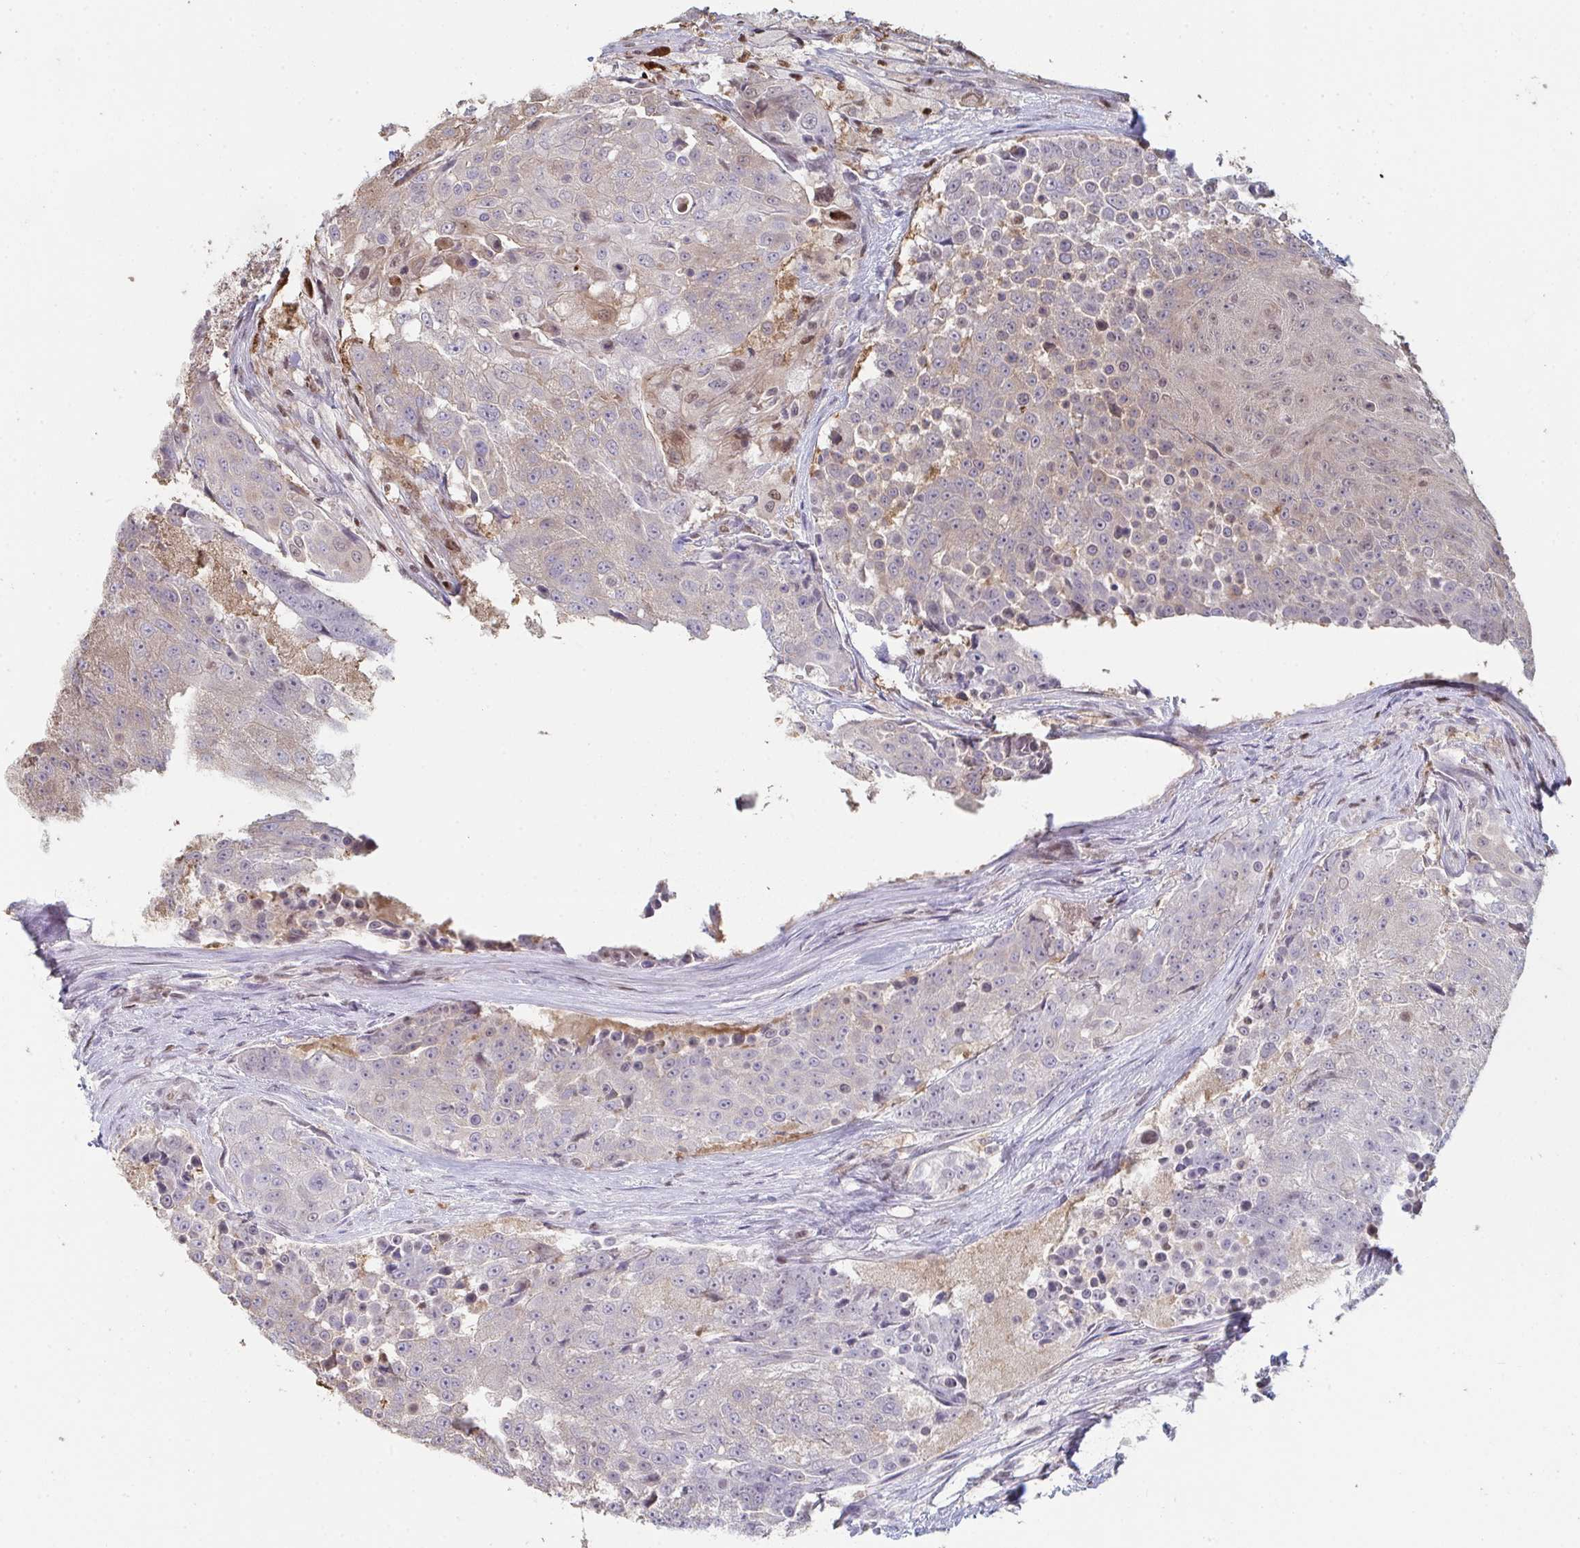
{"staining": {"intensity": "weak", "quantity": "<25%", "location": "cytoplasmic/membranous,nuclear"}, "tissue": "urothelial cancer", "cell_type": "Tumor cells", "image_type": "cancer", "snomed": [{"axis": "morphology", "description": "Urothelial carcinoma, High grade"}, {"axis": "topography", "description": "Urinary bladder"}], "caption": "Histopathology image shows no protein expression in tumor cells of urothelial cancer tissue.", "gene": "ACD", "patient": {"sex": "female", "age": 63}}